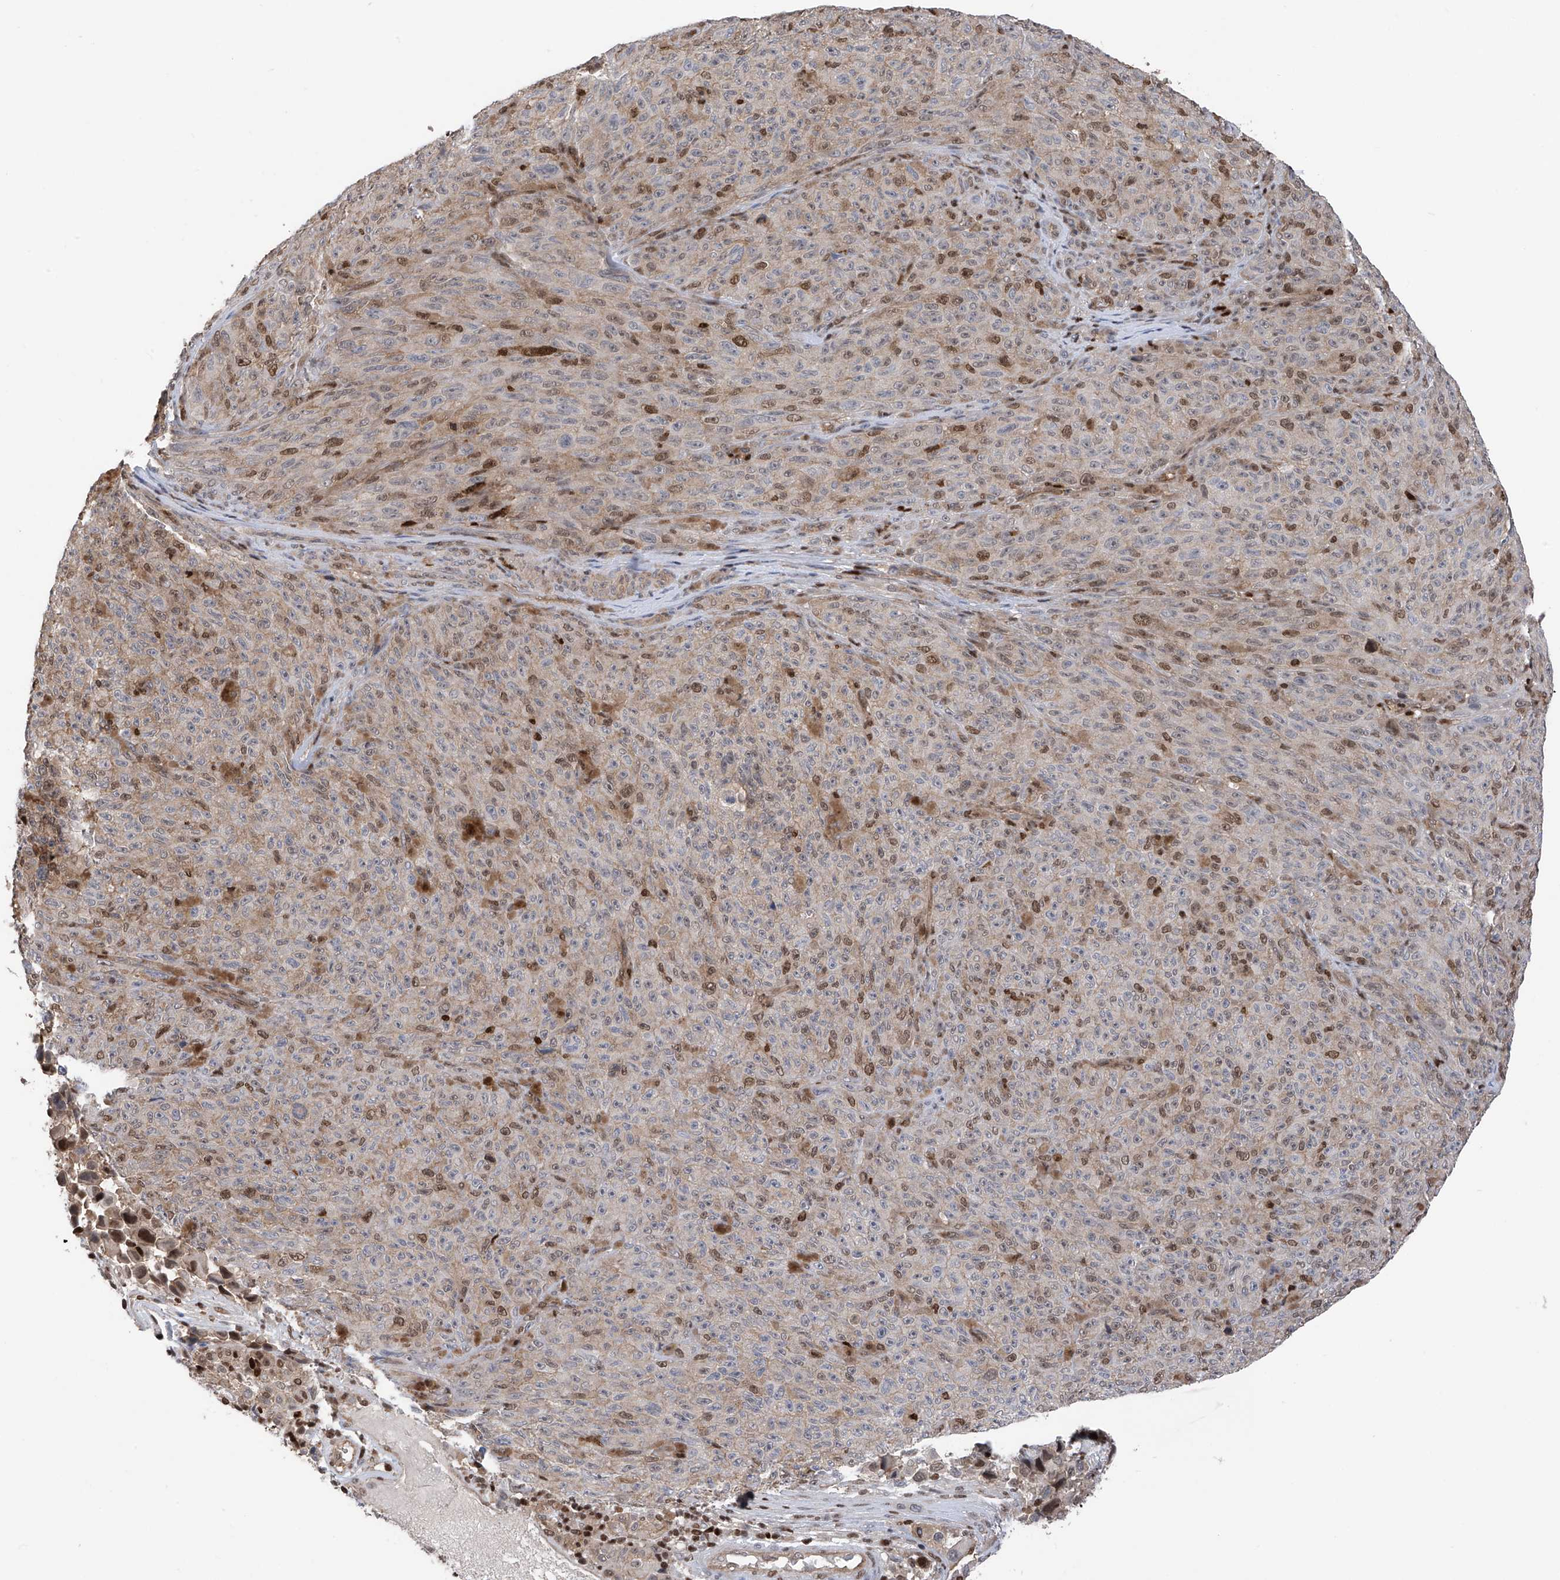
{"staining": {"intensity": "moderate", "quantity": "<25%", "location": "cytoplasmic/membranous,nuclear"}, "tissue": "melanoma", "cell_type": "Tumor cells", "image_type": "cancer", "snomed": [{"axis": "morphology", "description": "Malignant melanoma, NOS"}, {"axis": "topography", "description": "Skin"}], "caption": "Protein staining shows moderate cytoplasmic/membranous and nuclear expression in about <25% of tumor cells in malignant melanoma.", "gene": "DNAJC9", "patient": {"sex": "female", "age": 82}}